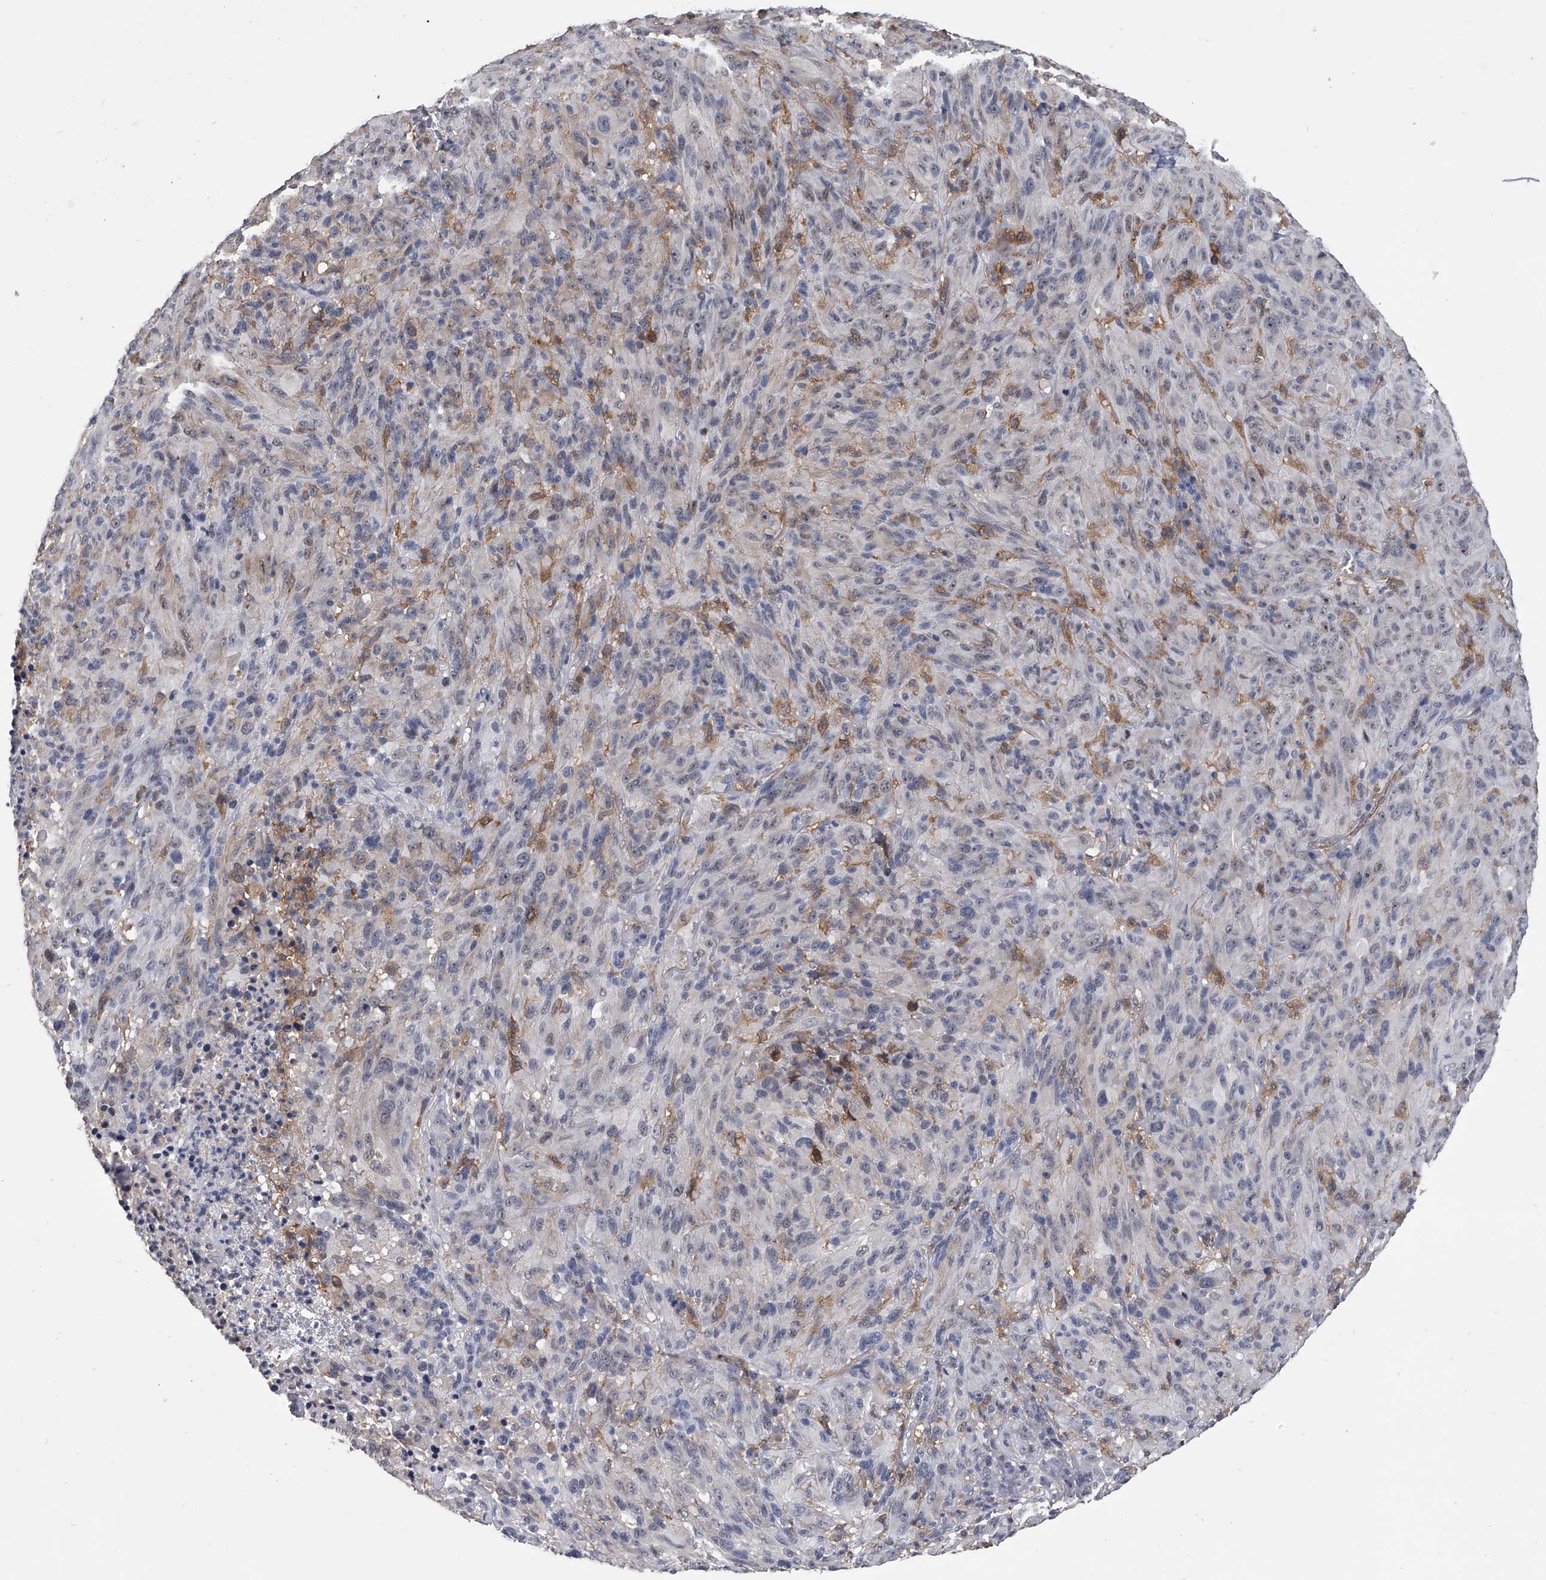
{"staining": {"intensity": "negative", "quantity": "none", "location": "none"}, "tissue": "melanoma", "cell_type": "Tumor cells", "image_type": "cancer", "snomed": [{"axis": "morphology", "description": "Malignant melanoma, NOS"}, {"axis": "topography", "description": "Skin of head"}], "caption": "Immunohistochemistry photomicrograph of malignant melanoma stained for a protein (brown), which shows no staining in tumor cells.", "gene": "MAP4K3", "patient": {"sex": "male", "age": 96}}